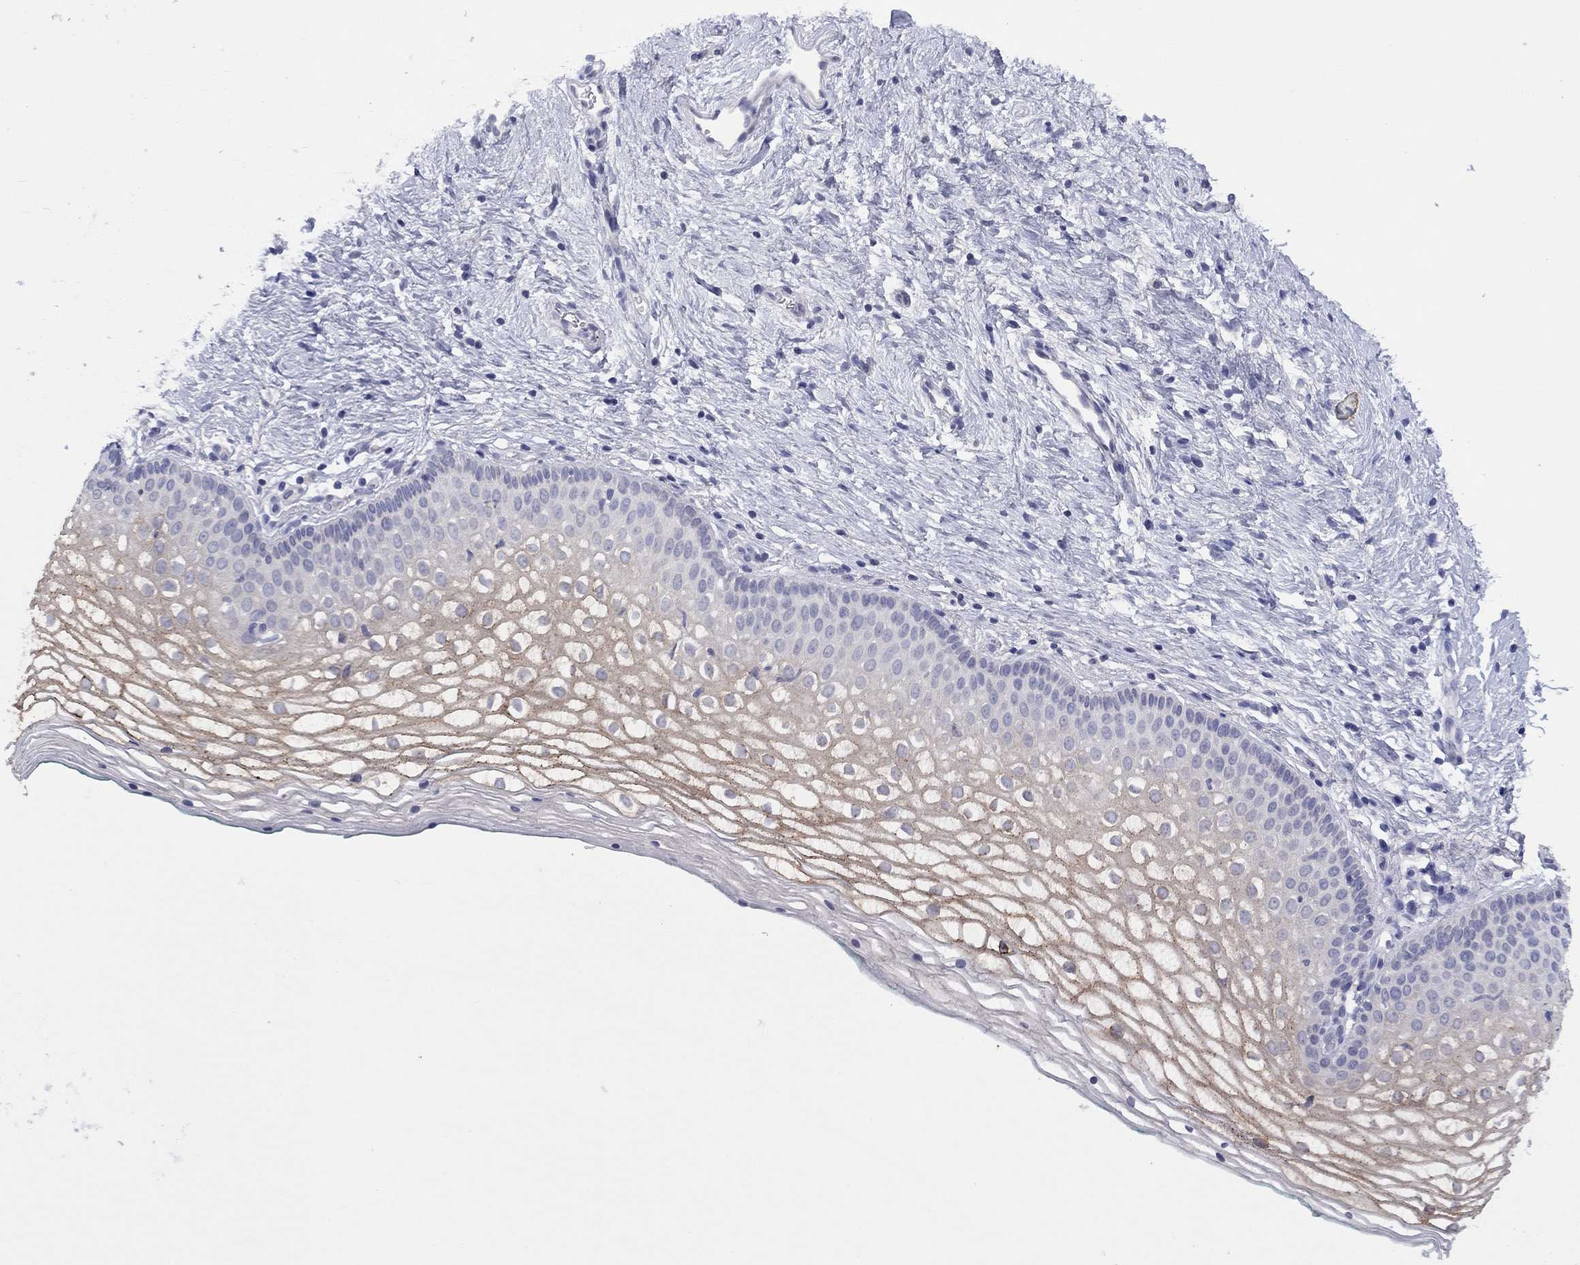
{"staining": {"intensity": "weak", "quantity": "25%-75%", "location": "cytoplasmic/membranous"}, "tissue": "vagina", "cell_type": "Squamous epithelial cells", "image_type": "normal", "snomed": [{"axis": "morphology", "description": "Normal tissue, NOS"}, {"axis": "topography", "description": "Vagina"}], "caption": "Protein staining displays weak cytoplasmic/membranous staining in approximately 25%-75% of squamous epithelial cells in normal vagina. The staining was performed using DAB (3,3'-diaminobenzidine), with brown indicating positive protein expression. Nuclei are stained blue with hematoxylin.", "gene": "CYP2B6", "patient": {"sex": "female", "age": 36}}